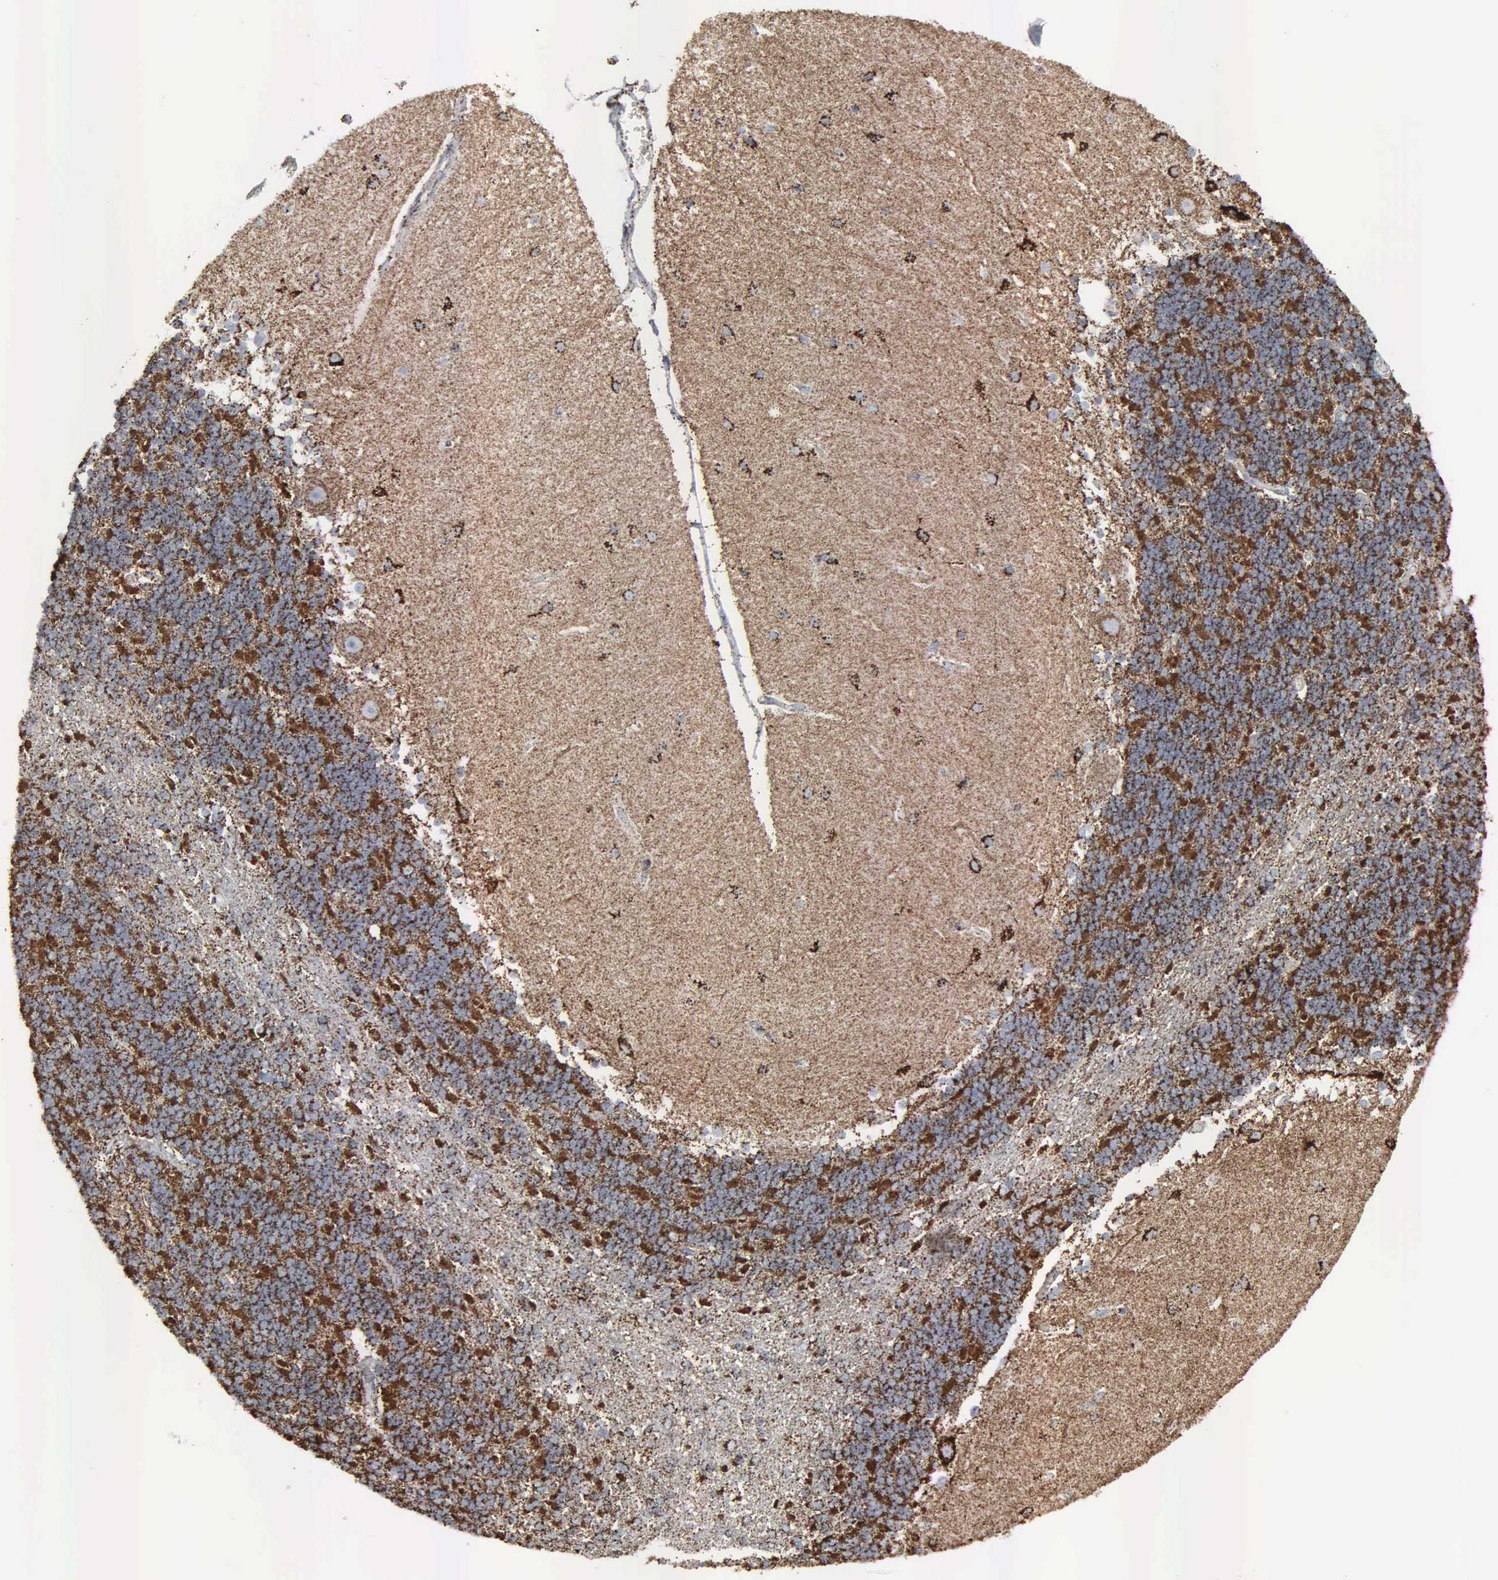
{"staining": {"intensity": "strong", "quantity": ">75%", "location": "cytoplasmic/membranous"}, "tissue": "cerebellum", "cell_type": "Cells in granular layer", "image_type": "normal", "snomed": [{"axis": "morphology", "description": "Normal tissue, NOS"}, {"axis": "topography", "description": "Cerebellum"}], "caption": "Immunohistochemistry (DAB (3,3'-diaminobenzidine)) staining of unremarkable cerebellum shows strong cytoplasmic/membranous protein positivity in approximately >75% of cells in granular layer.", "gene": "HSPA9", "patient": {"sex": "female", "age": 54}}